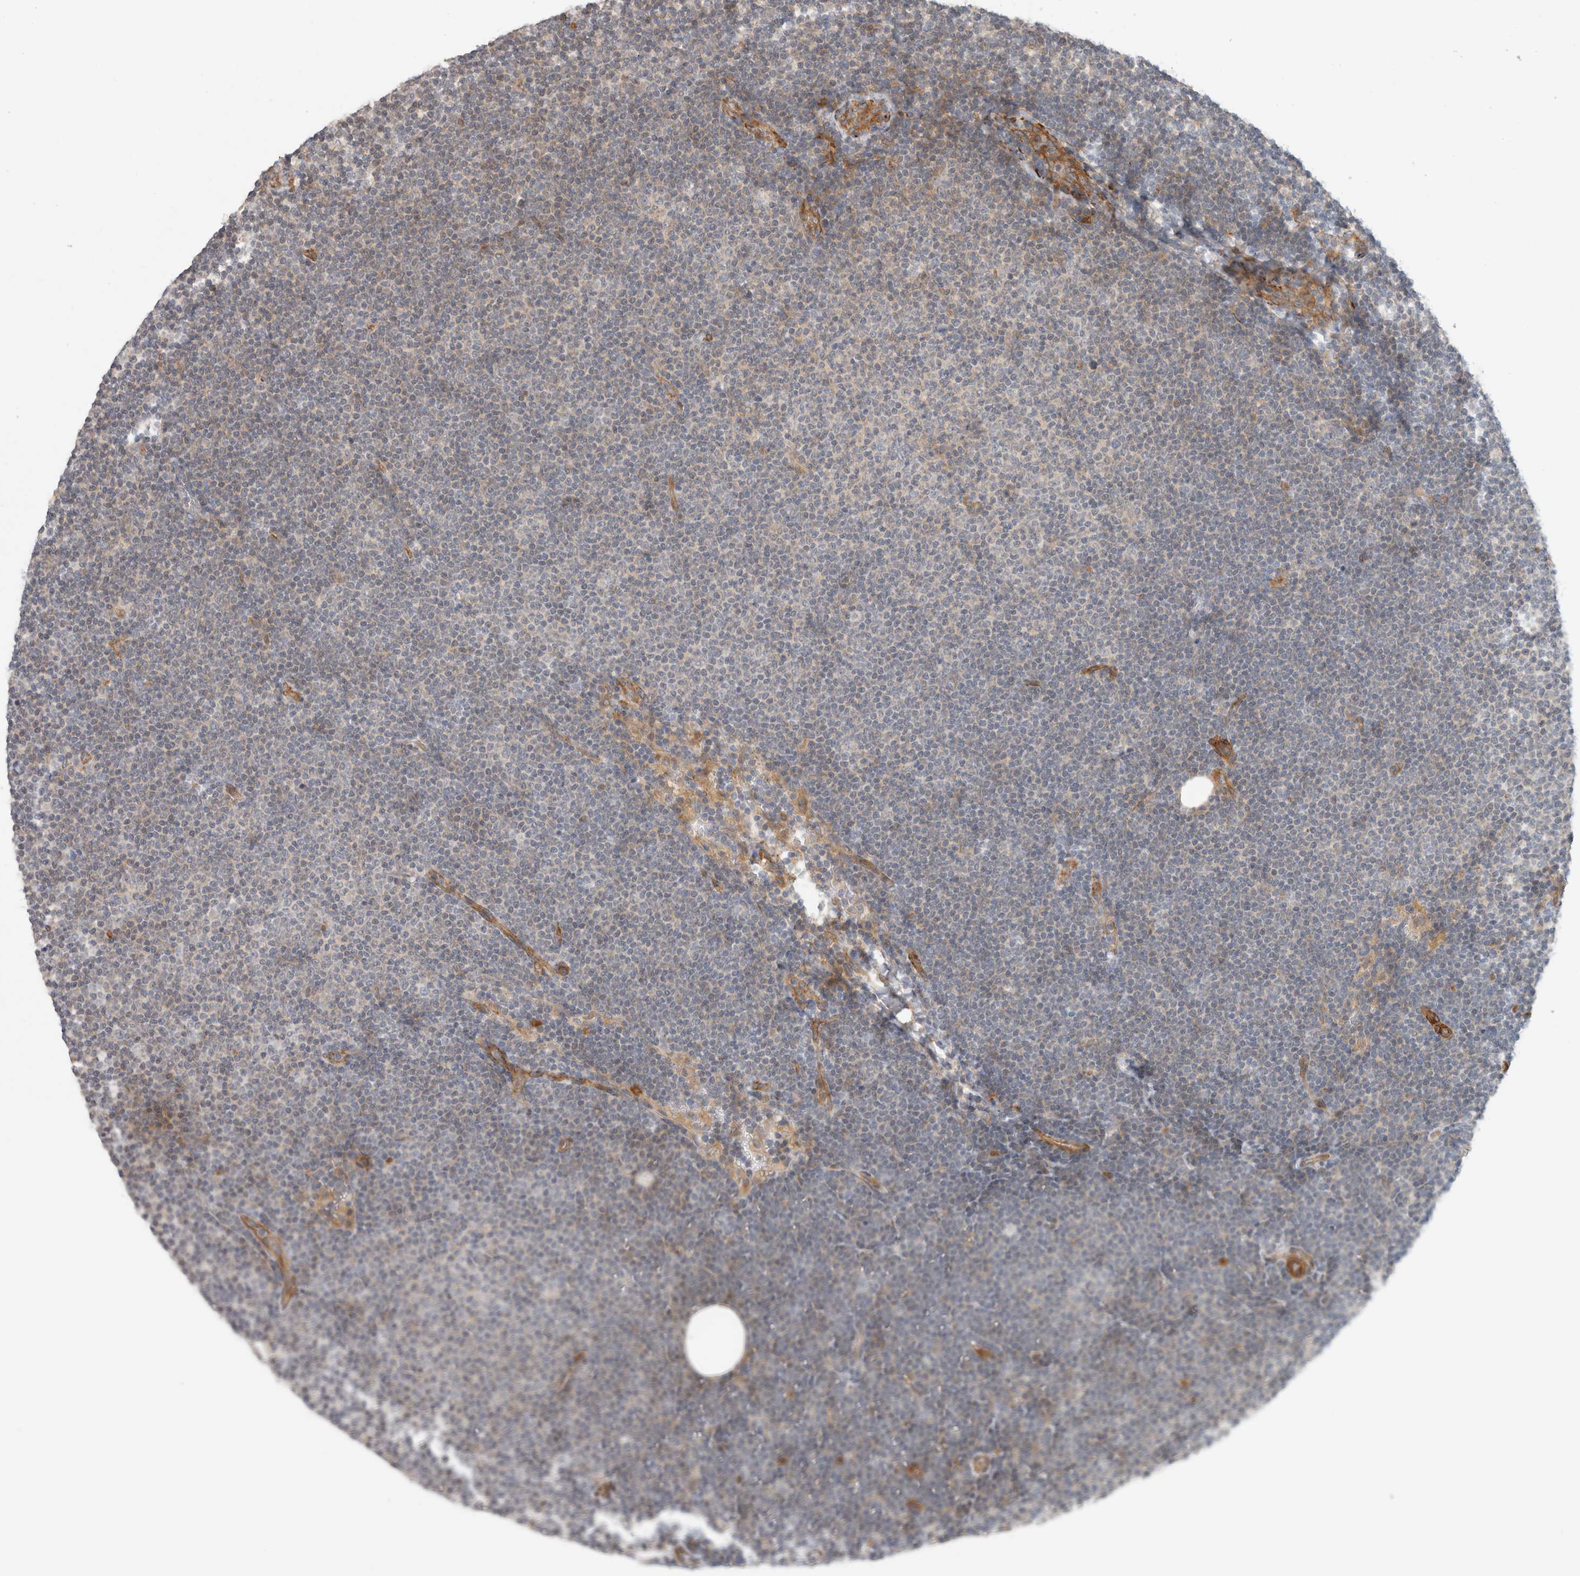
{"staining": {"intensity": "negative", "quantity": "none", "location": "none"}, "tissue": "lymphoma", "cell_type": "Tumor cells", "image_type": "cancer", "snomed": [{"axis": "morphology", "description": "Malignant lymphoma, non-Hodgkin's type, Low grade"}, {"axis": "topography", "description": "Lymph node"}], "caption": "Immunohistochemistry (IHC) of lymphoma demonstrates no positivity in tumor cells.", "gene": "SIPA1L2", "patient": {"sex": "female", "age": 53}}